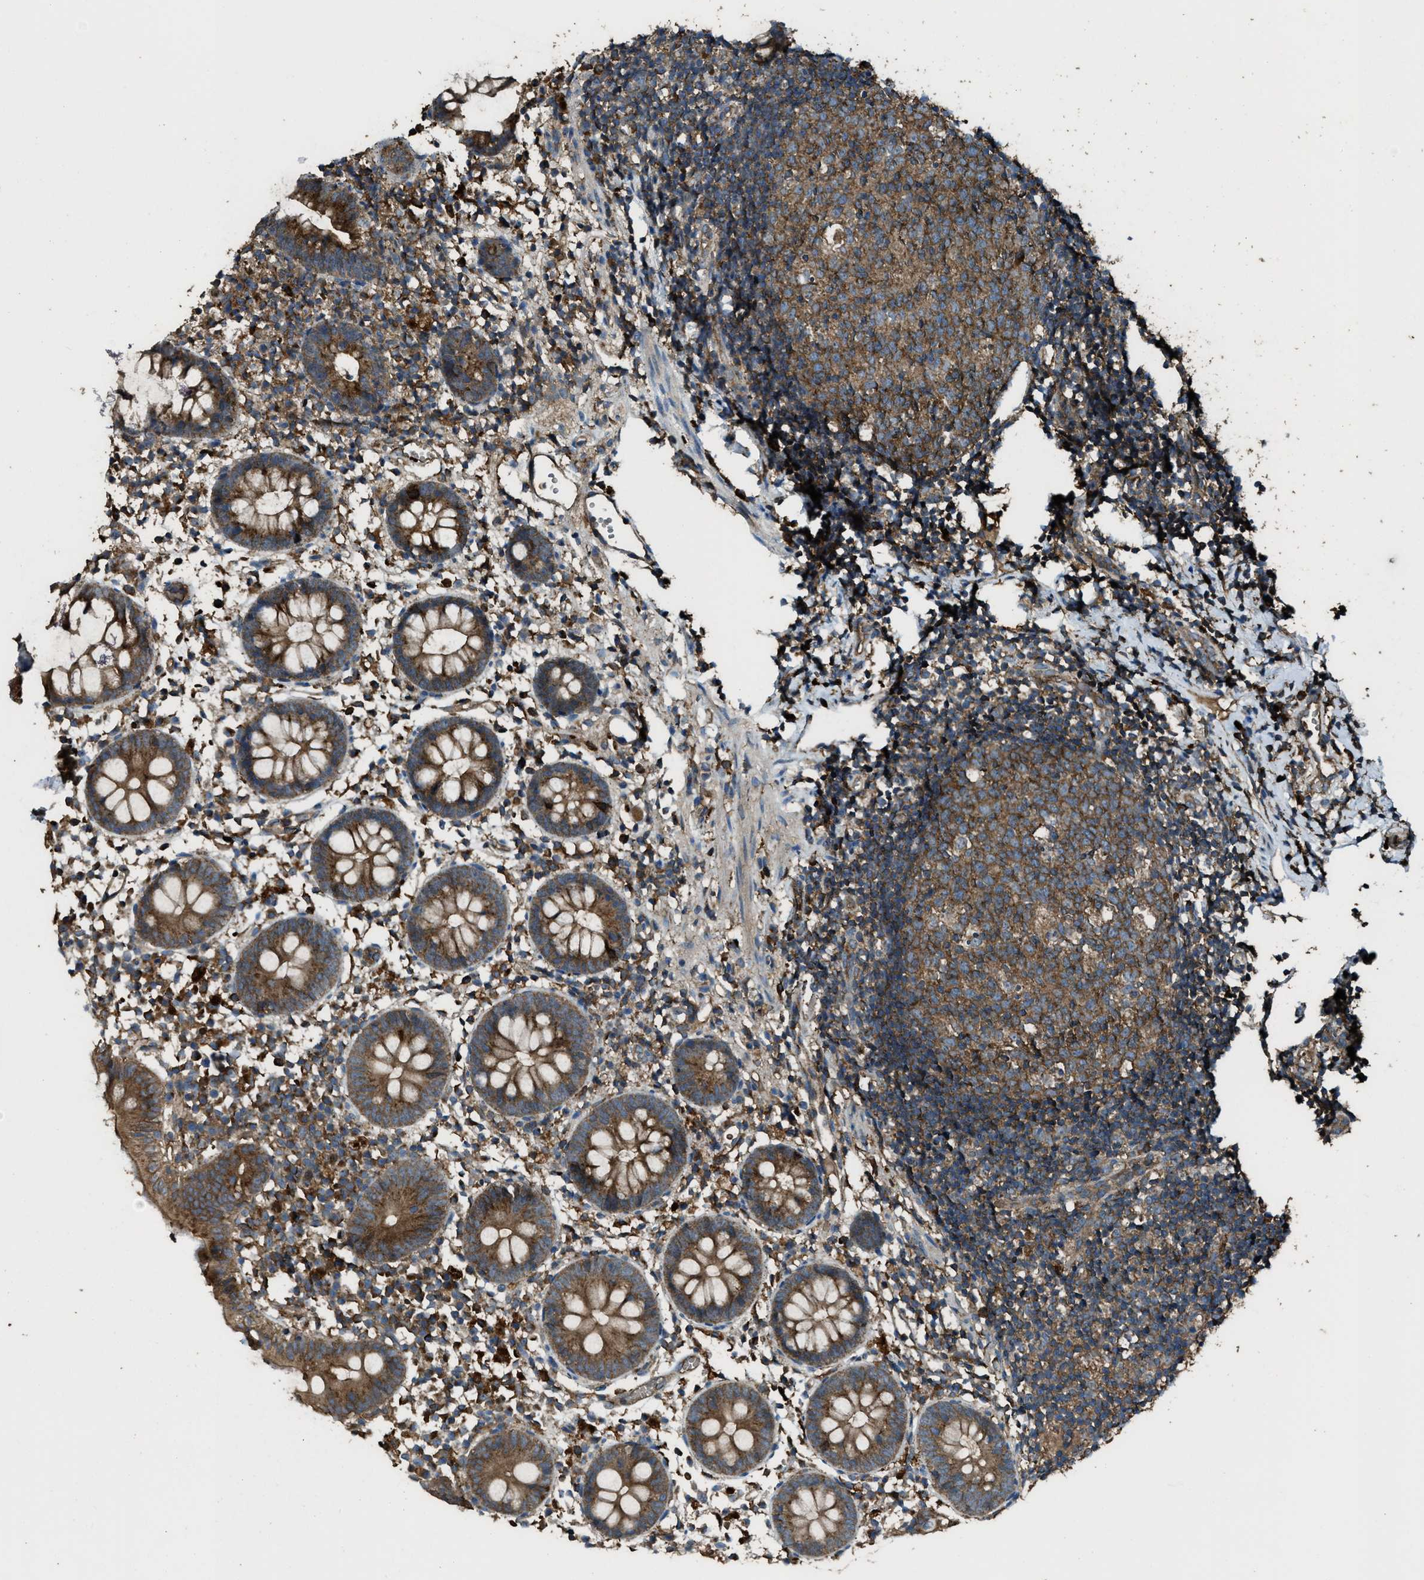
{"staining": {"intensity": "moderate", "quantity": ">75%", "location": "cytoplasmic/membranous"}, "tissue": "appendix", "cell_type": "Glandular cells", "image_type": "normal", "snomed": [{"axis": "morphology", "description": "Normal tissue, NOS"}, {"axis": "topography", "description": "Appendix"}], "caption": "Immunohistochemical staining of unremarkable appendix displays moderate cytoplasmic/membranous protein staining in approximately >75% of glandular cells.", "gene": "MAP3K8", "patient": {"sex": "female", "age": 20}}